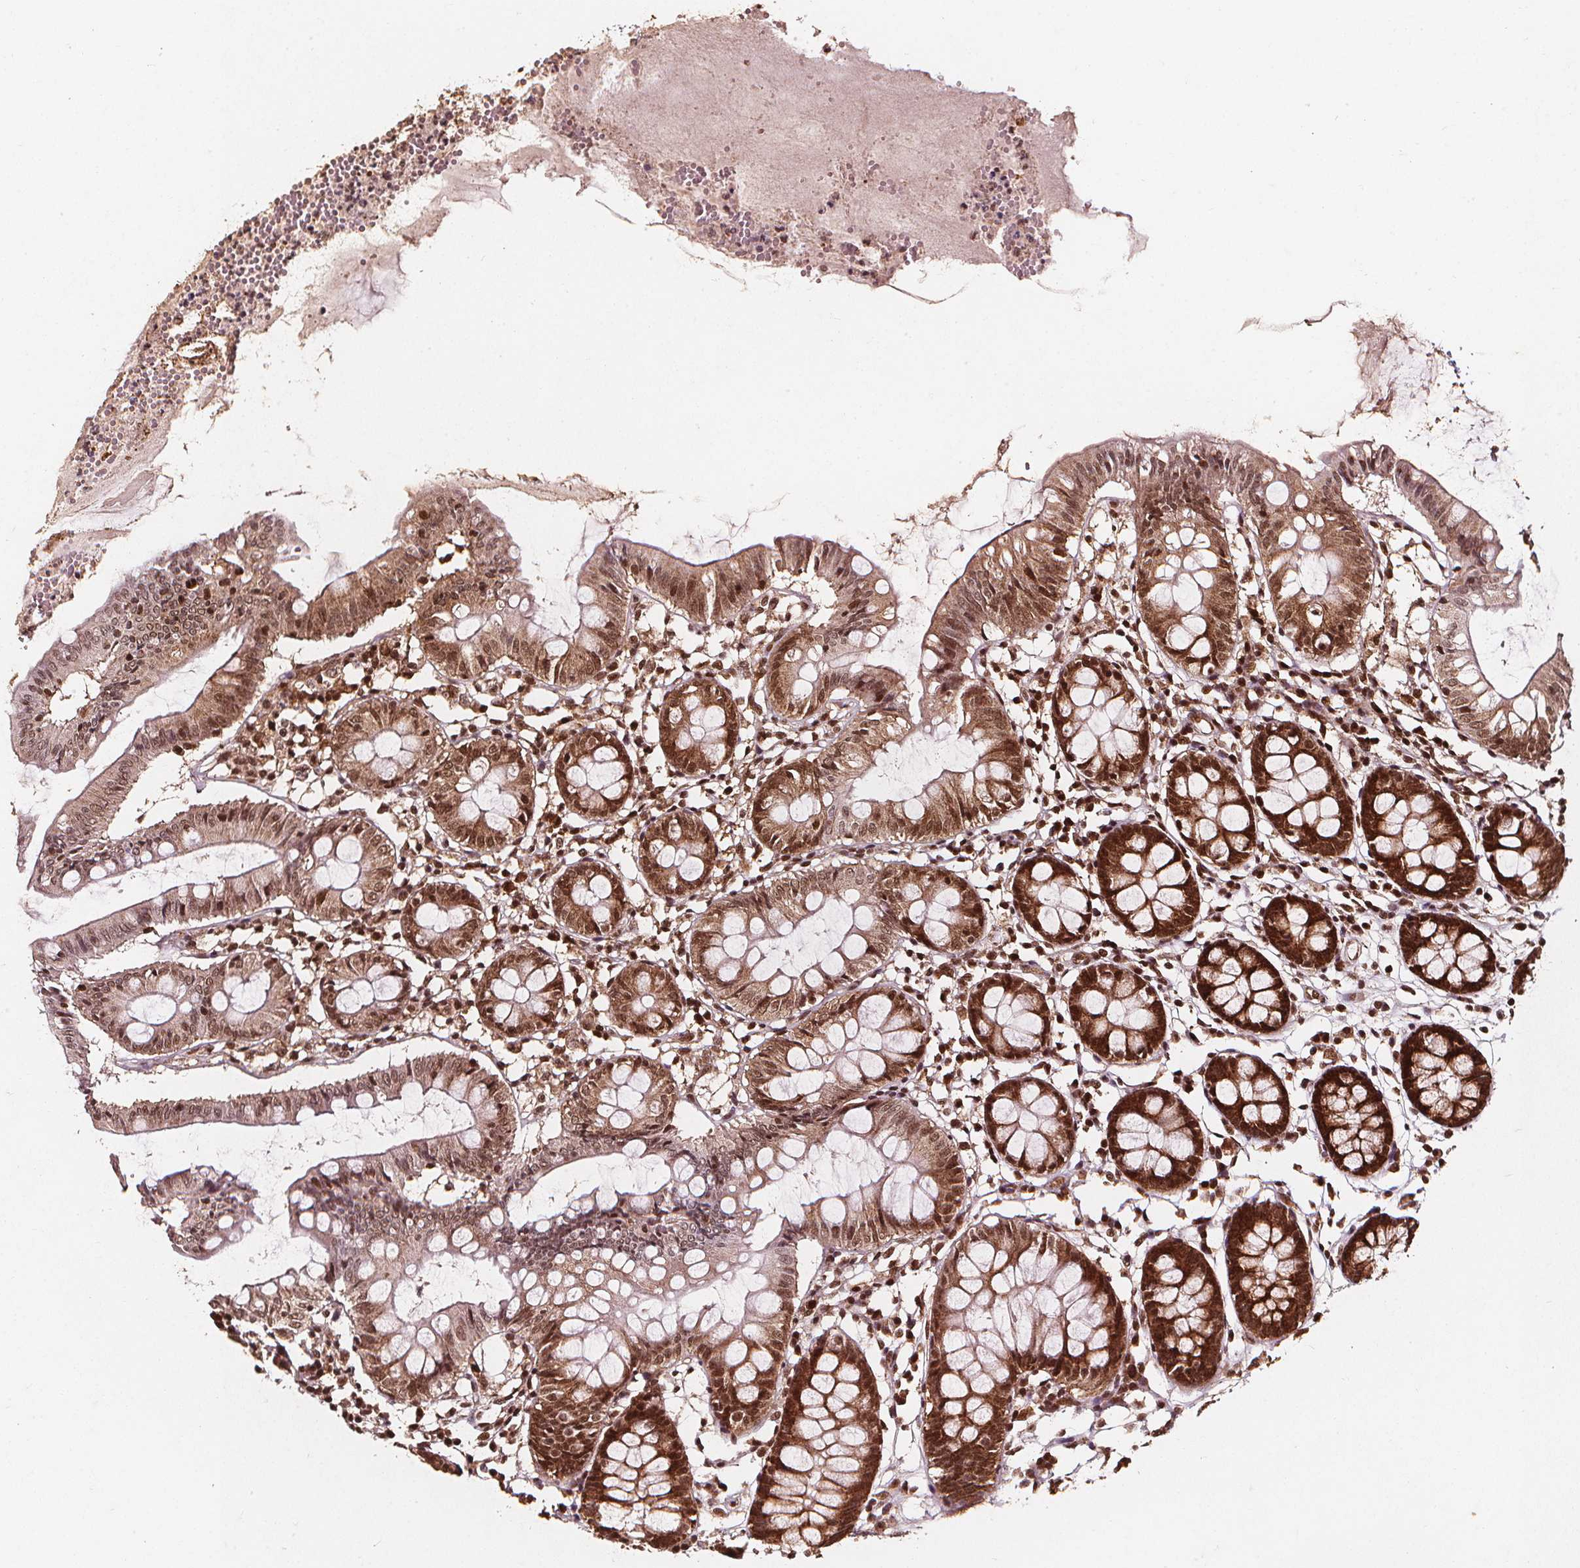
{"staining": {"intensity": "moderate", "quantity": ">75%", "location": "cytoplasmic/membranous,nuclear"}, "tissue": "colon", "cell_type": "Endothelial cells", "image_type": "normal", "snomed": [{"axis": "morphology", "description": "Normal tissue, NOS"}, {"axis": "topography", "description": "Colon"}], "caption": "An immunohistochemistry (IHC) micrograph of unremarkable tissue is shown. Protein staining in brown labels moderate cytoplasmic/membranous,nuclear positivity in colon within endothelial cells.", "gene": "SMN1", "patient": {"sex": "female", "age": 84}}